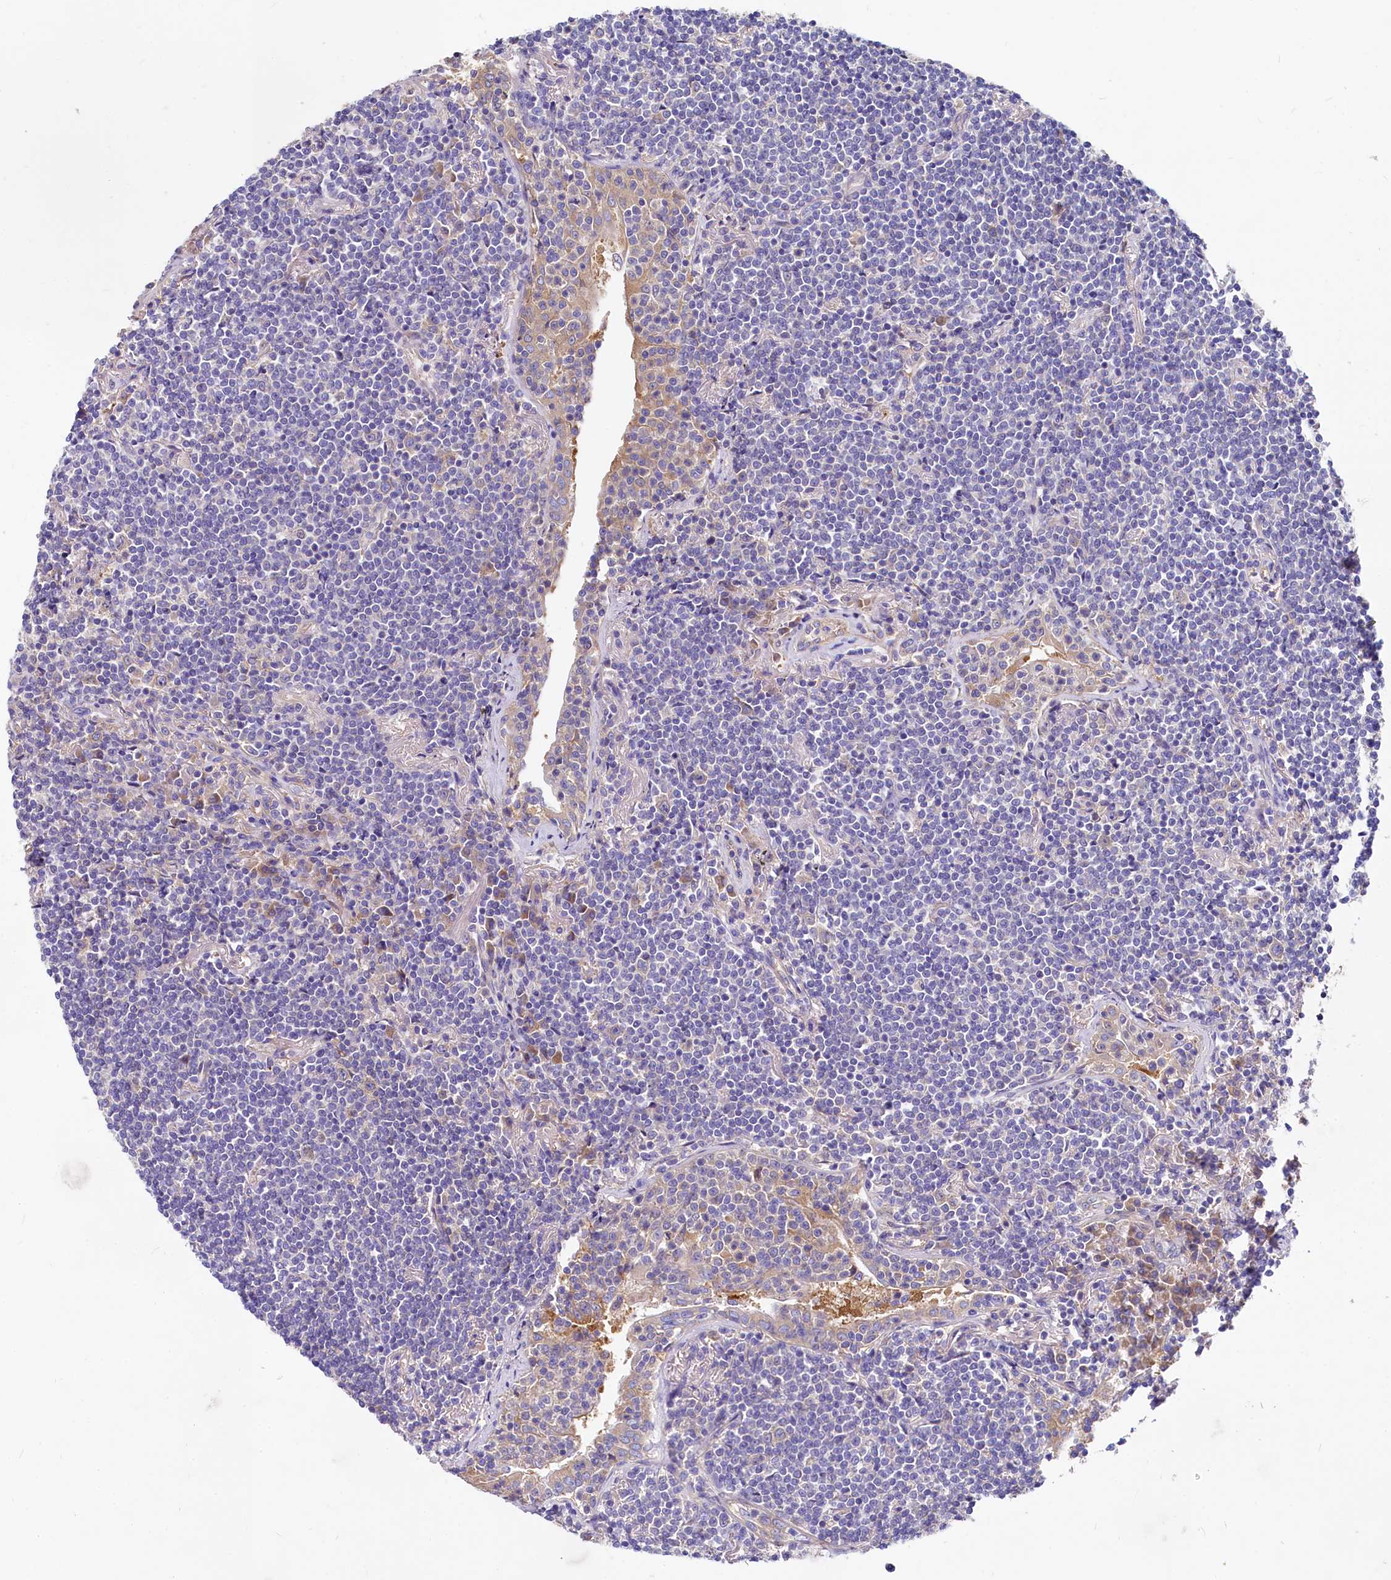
{"staining": {"intensity": "negative", "quantity": "none", "location": "none"}, "tissue": "lymphoma", "cell_type": "Tumor cells", "image_type": "cancer", "snomed": [{"axis": "morphology", "description": "Malignant lymphoma, non-Hodgkin's type, Low grade"}, {"axis": "topography", "description": "Lung"}], "caption": "Low-grade malignant lymphoma, non-Hodgkin's type stained for a protein using IHC reveals no positivity tumor cells.", "gene": "QARS1", "patient": {"sex": "female", "age": 71}}